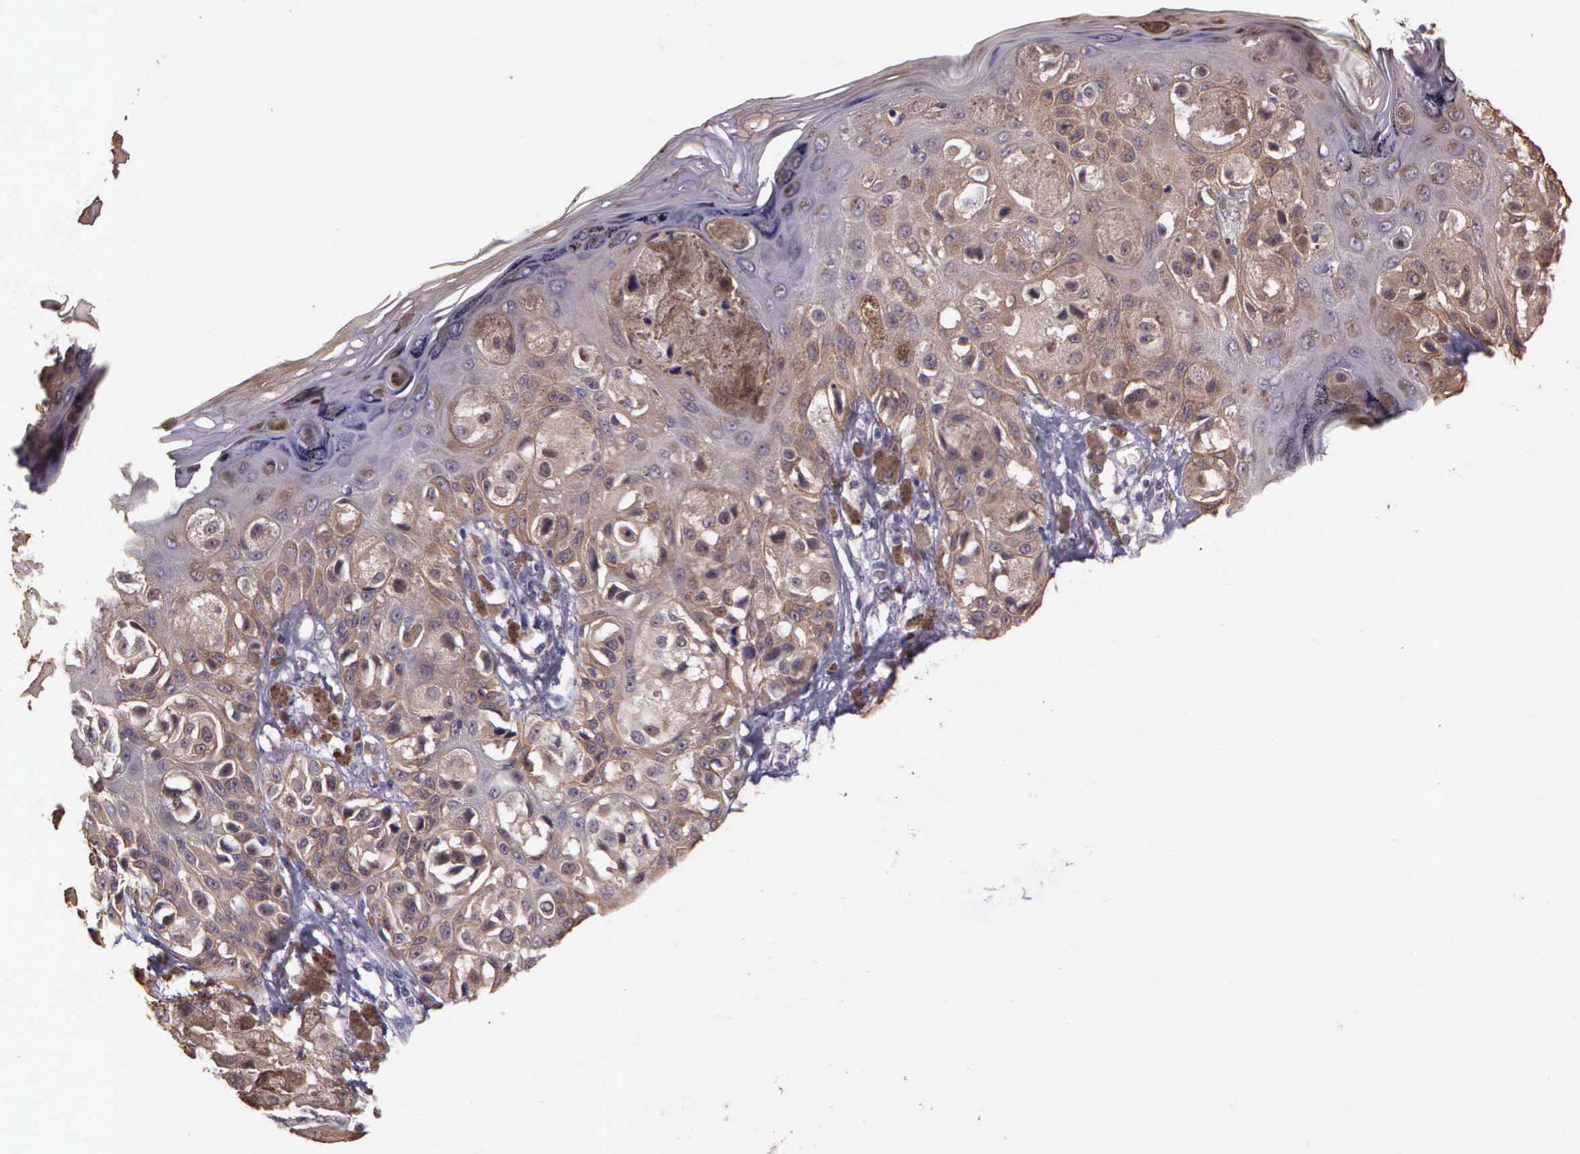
{"staining": {"intensity": "weak", "quantity": ">75%", "location": "cytoplasmic/membranous"}, "tissue": "melanoma", "cell_type": "Tumor cells", "image_type": "cancer", "snomed": [{"axis": "morphology", "description": "Malignant melanoma, NOS"}, {"axis": "topography", "description": "Skin"}], "caption": "Melanoma stained with immunohistochemistry (IHC) reveals weak cytoplasmic/membranous staining in about >75% of tumor cells.", "gene": "IGBP1", "patient": {"sex": "female", "age": 55}}